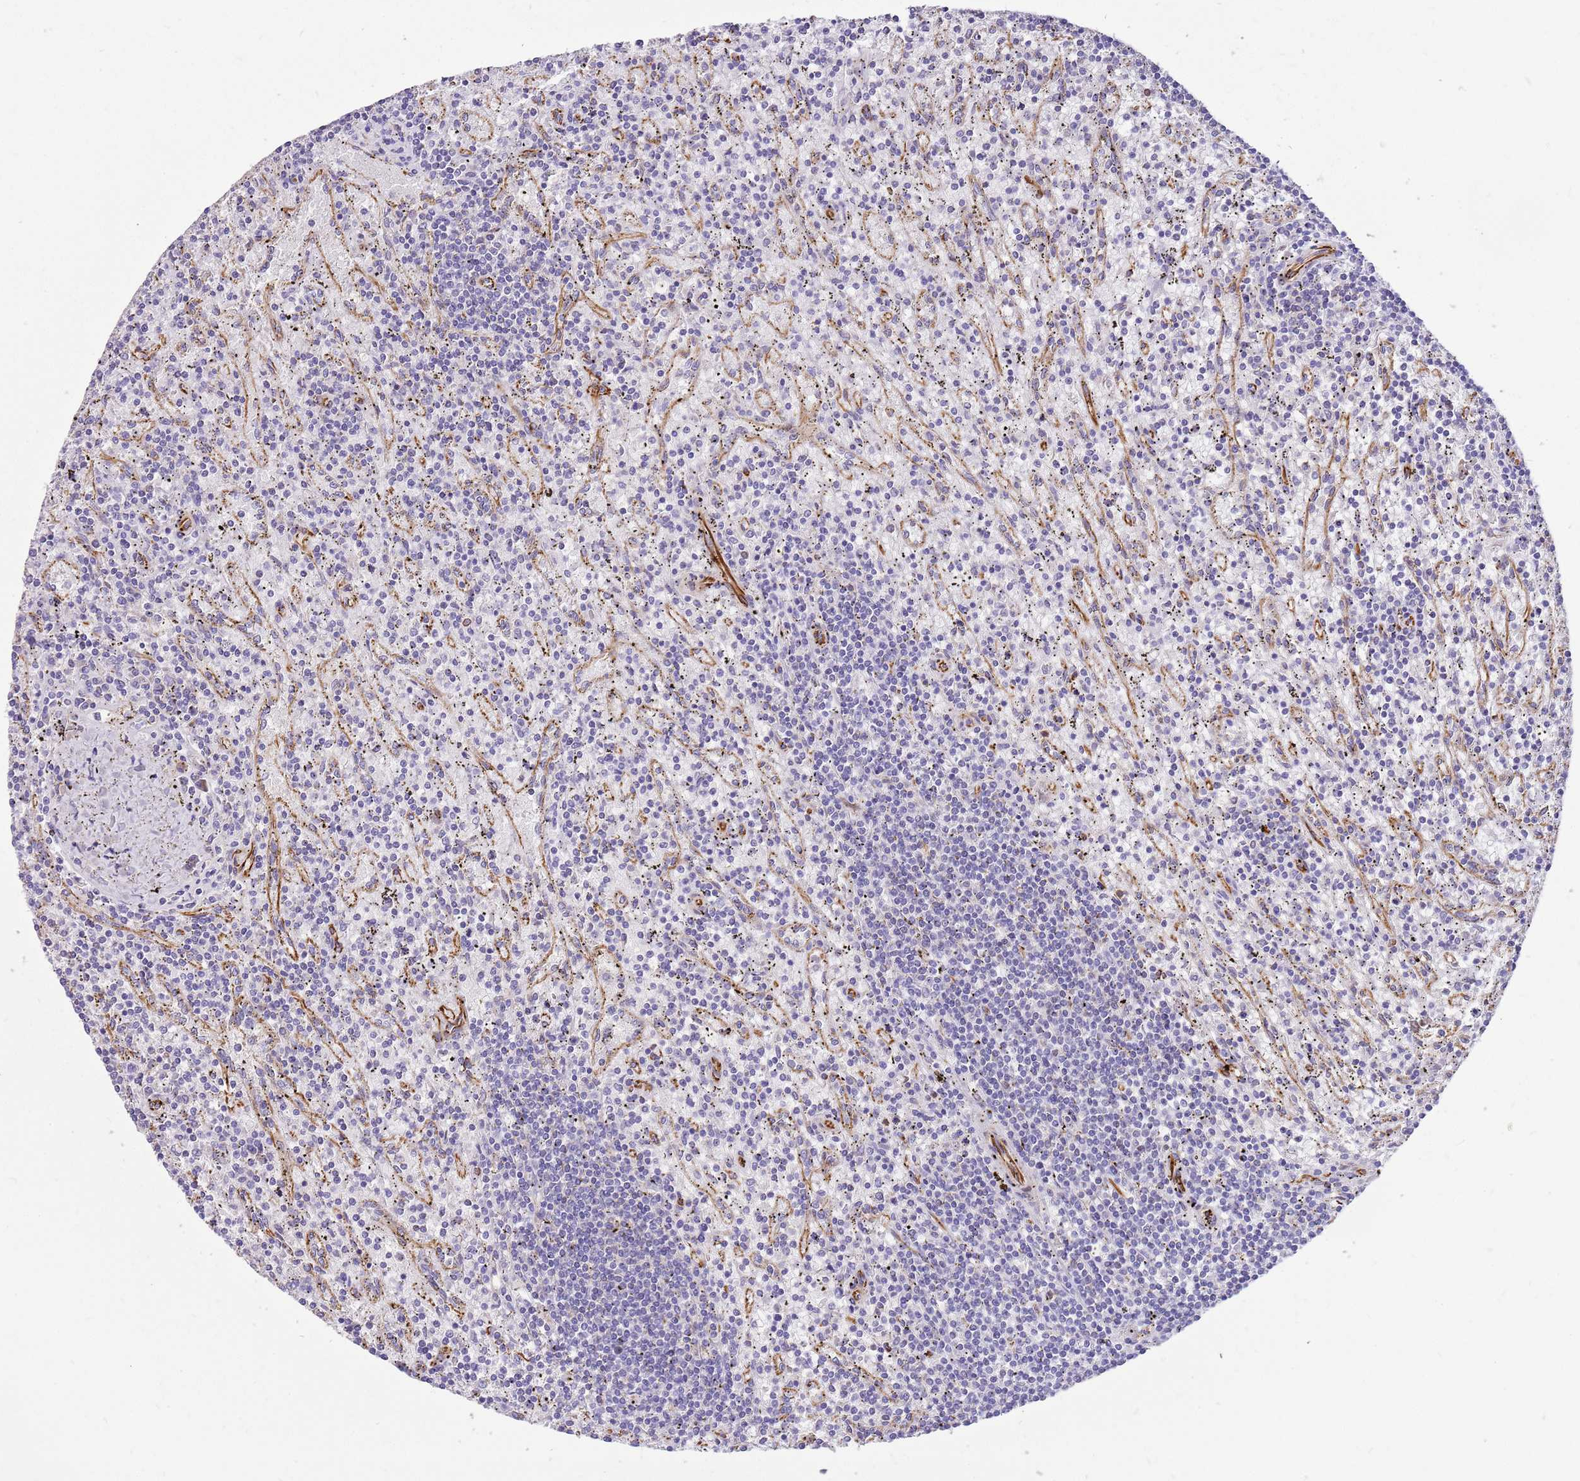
{"staining": {"intensity": "negative", "quantity": "none", "location": "none"}, "tissue": "lymphoma", "cell_type": "Tumor cells", "image_type": "cancer", "snomed": [{"axis": "morphology", "description": "Malignant lymphoma, non-Hodgkin's type, Low grade"}, {"axis": "topography", "description": "Spleen"}], "caption": "Tumor cells show no significant positivity in malignant lymphoma, non-Hodgkin's type (low-grade).", "gene": "ZDHHC1", "patient": {"sex": "male", "age": 76}}